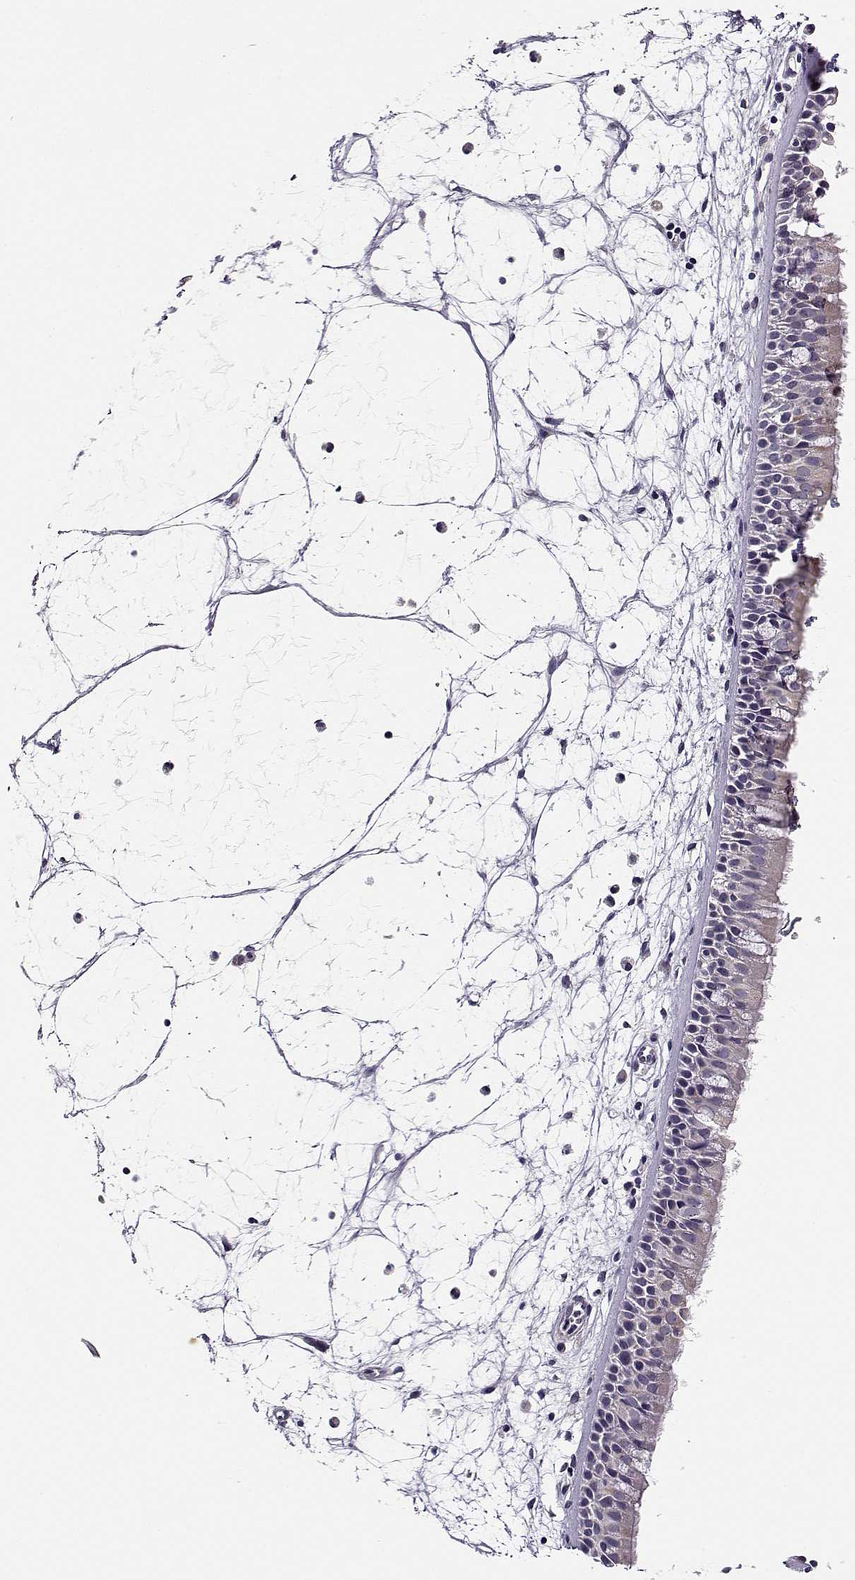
{"staining": {"intensity": "negative", "quantity": "none", "location": "none"}, "tissue": "nasopharynx", "cell_type": "Respiratory epithelial cells", "image_type": "normal", "snomed": [{"axis": "morphology", "description": "Normal tissue, NOS"}, {"axis": "topography", "description": "Nasopharynx"}], "caption": "Micrograph shows no protein positivity in respiratory epithelial cells of unremarkable nasopharynx. (DAB immunohistochemistry, high magnification).", "gene": "TMEM145", "patient": {"sex": "female", "age": 68}}